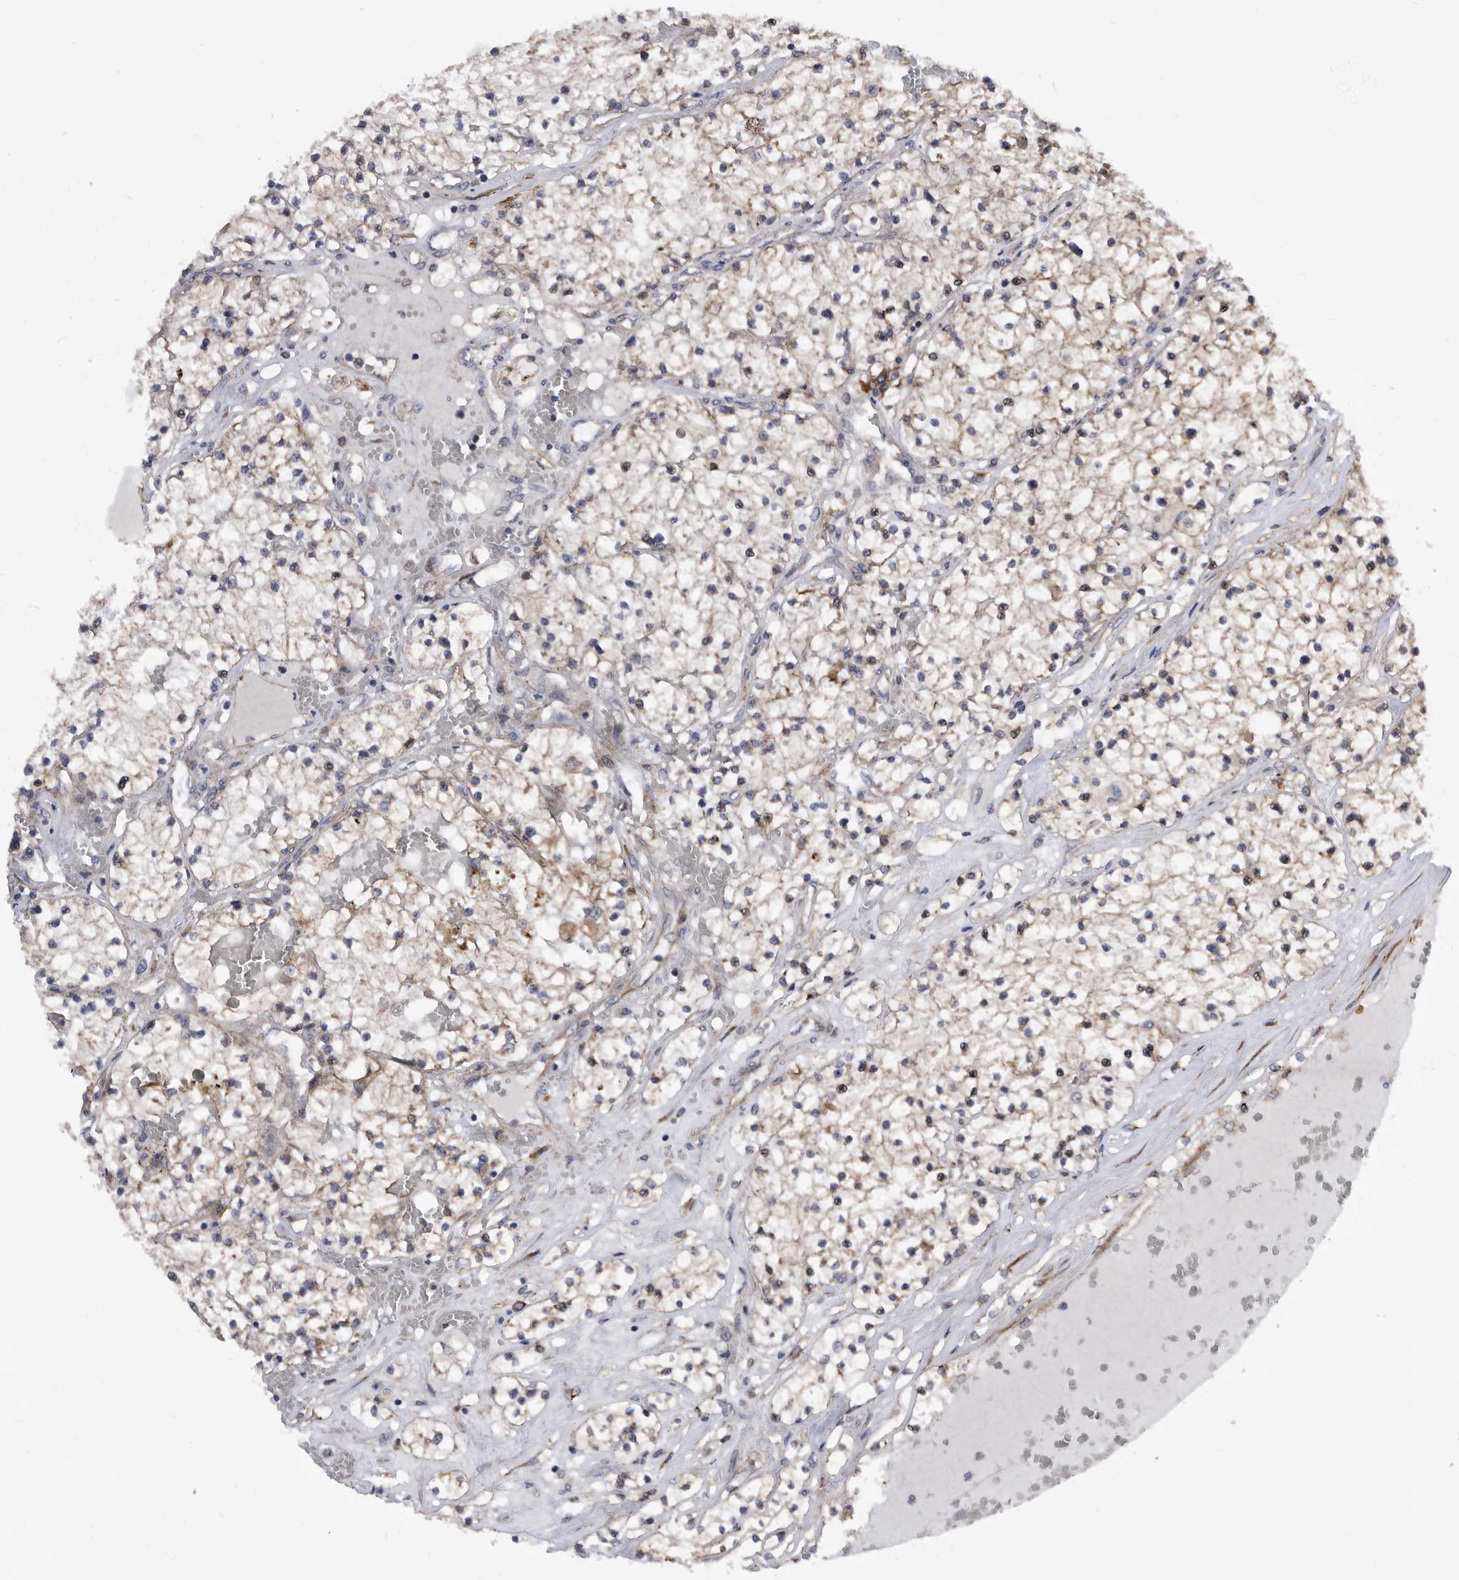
{"staining": {"intensity": "weak", "quantity": "<25%", "location": "cytoplasmic/membranous"}, "tissue": "renal cancer", "cell_type": "Tumor cells", "image_type": "cancer", "snomed": [{"axis": "morphology", "description": "Normal tissue, NOS"}, {"axis": "morphology", "description": "Adenocarcinoma, NOS"}, {"axis": "topography", "description": "Kidney"}], "caption": "A micrograph of human renal cancer is negative for staining in tumor cells.", "gene": "SERINC2", "patient": {"sex": "male", "age": 68}}